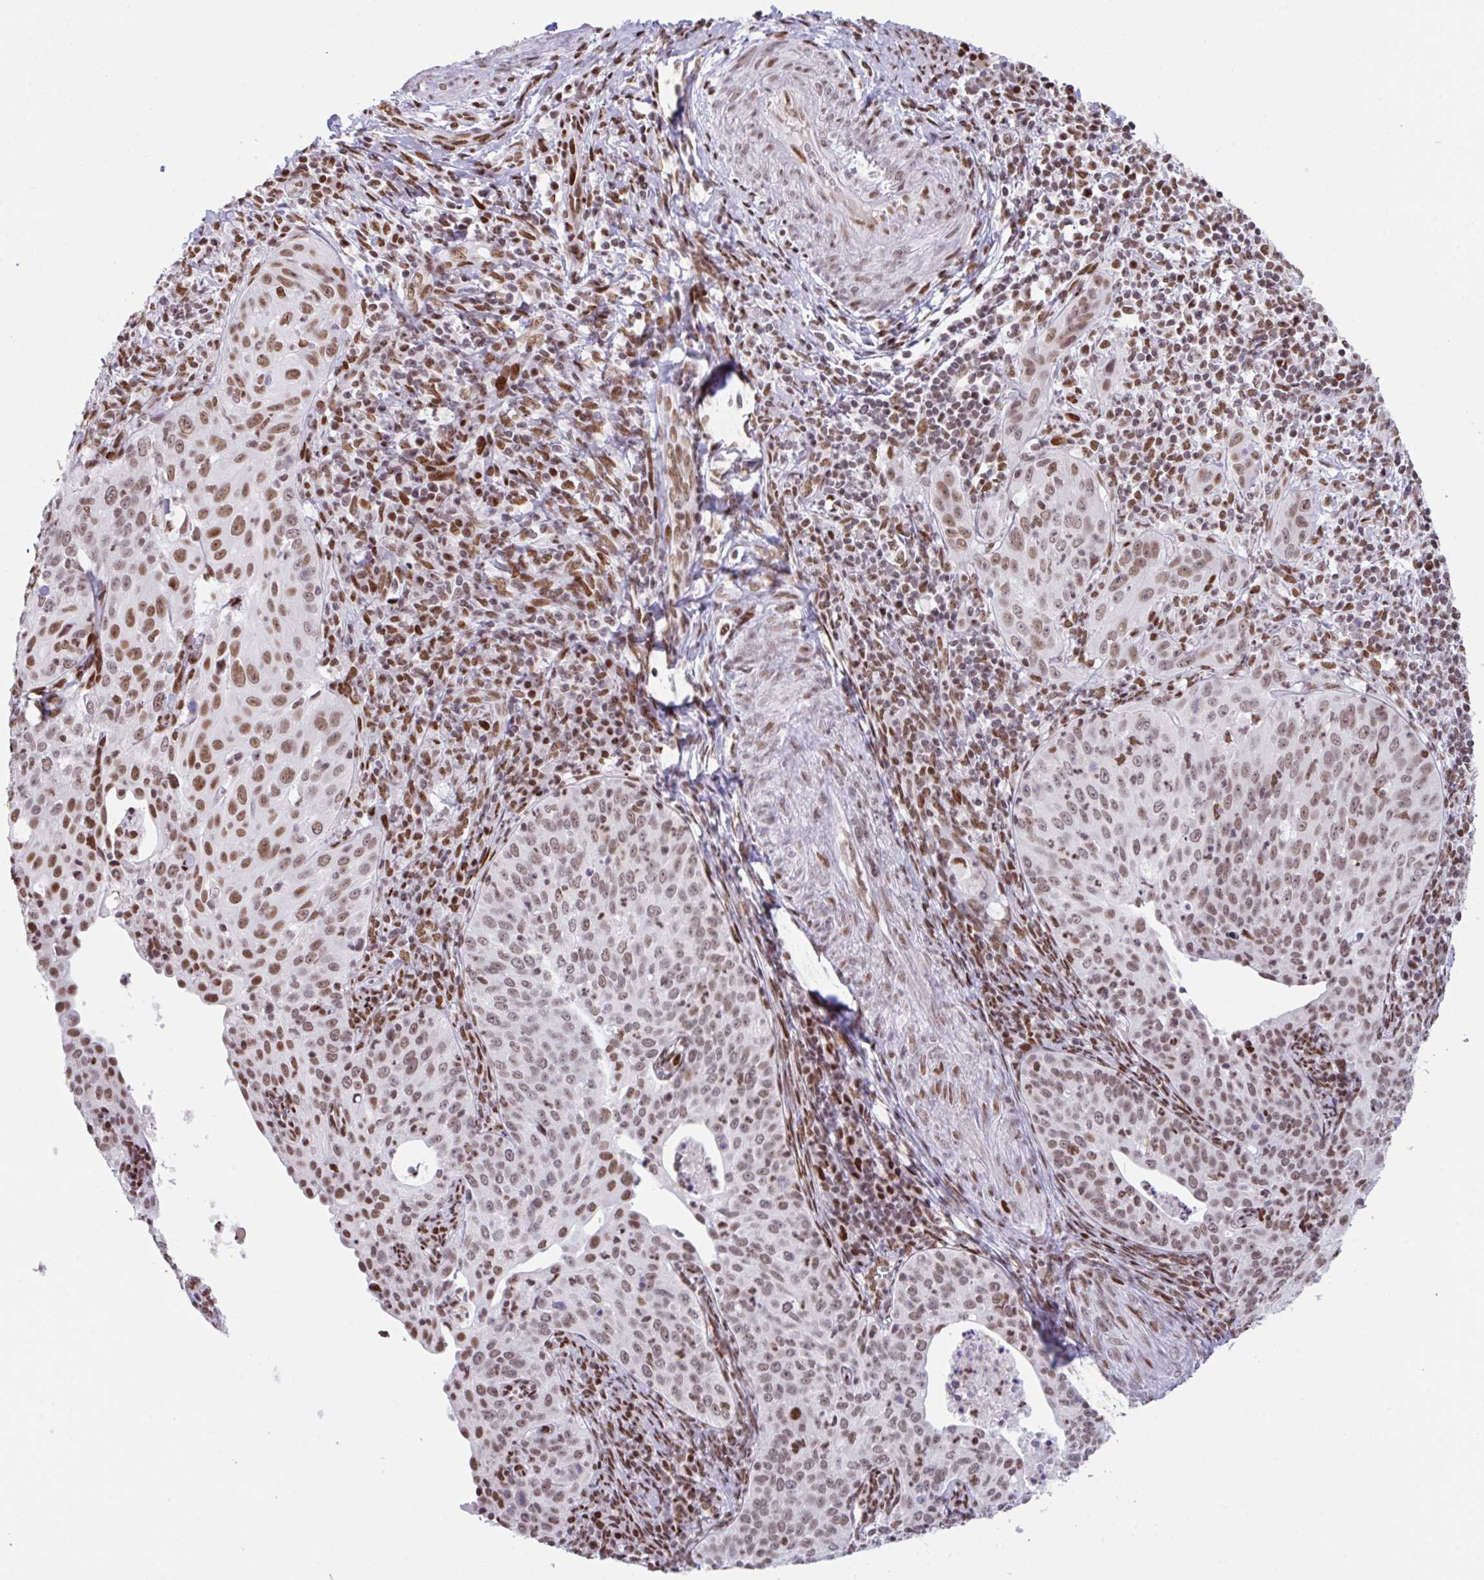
{"staining": {"intensity": "moderate", "quantity": ">75%", "location": "nuclear"}, "tissue": "cervical cancer", "cell_type": "Tumor cells", "image_type": "cancer", "snomed": [{"axis": "morphology", "description": "Squamous cell carcinoma, NOS"}, {"axis": "topography", "description": "Cervix"}], "caption": "Squamous cell carcinoma (cervical) stained with immunohistochemistry displays moderate nuclear staining in about >75% of tumor cells.", "gene": "CLP1", "patient": {"sex": "female", "age": 30}}